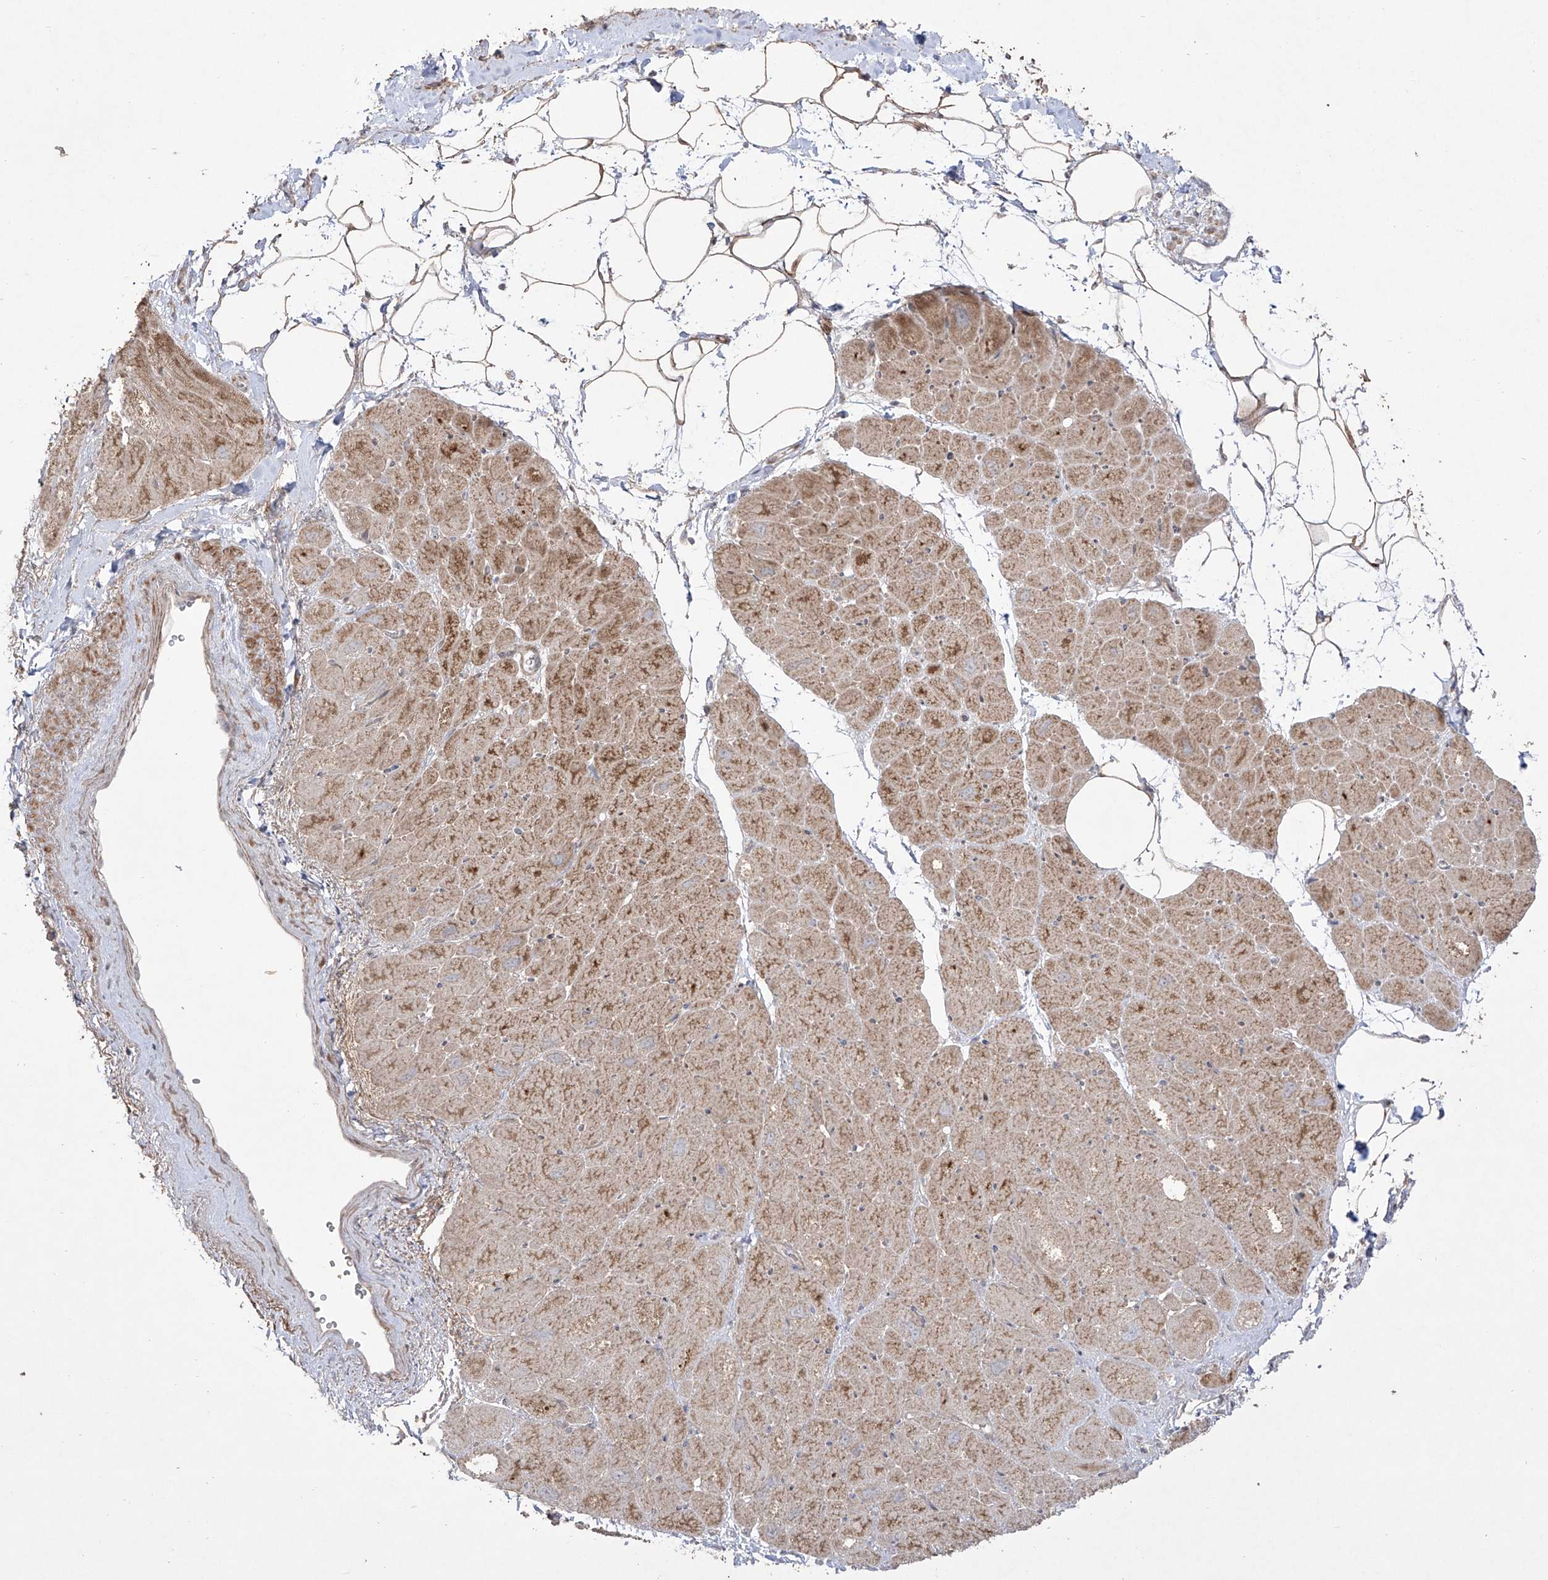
{"staining": {"intensity": "moderate", "quantity": "25%-75%", "location": "cytoplasmic/membranous"}, "tissue": "heart muscle", "cell_type": "Cardiomyocytes", "image_type": "normal", "snomed": [{"axis": "morphology", "description": "Normal tissue, NOS"}, {"axis": "topography", "description": "Heart"}], "caption": "IHC of normal heart muscle exhibits medium levels of moderate cytoplasmic/membranous positivity in about 25%-75% of cardiomyocytes.", "gene": "YKT6", "patient": {"sex": "male", "age": 50}}